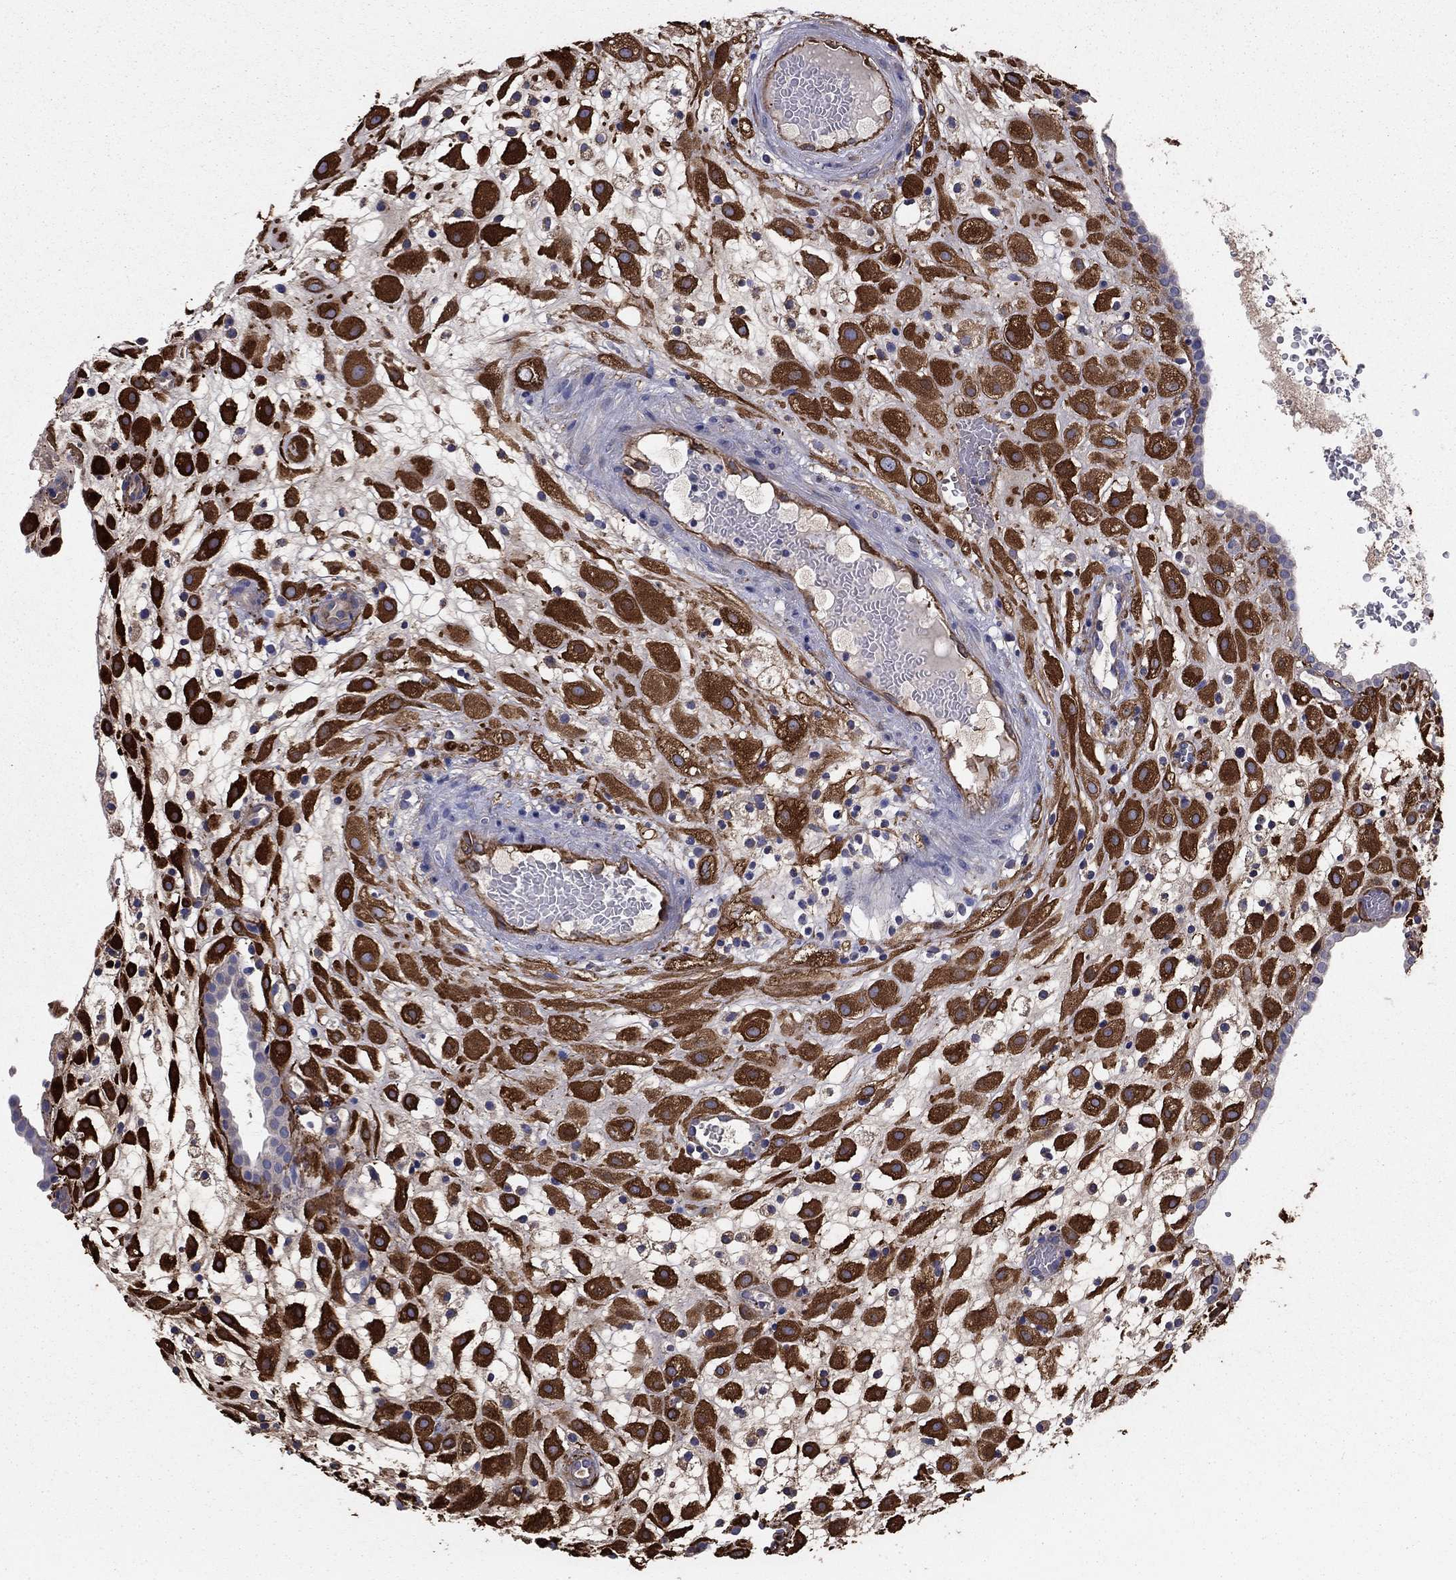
{"staining": {"intensity": "strong", "quantity": ">75%", "location": "cytoplasmic/membranous"}, "tissue": "placenta", "cell_type": "Decidual cells", "image_type": "normal", "snomed": [{"axis": "morphology", "description": "Normal tissue, NOS"}, {"axis": "topography", "description": "Placenta"}], "caption": "Immunohistochemical staining of benign human placenta shows >75% levels of strong cytoplasmic/membranous protein positivity in about >75% of decidual cells.", "gene": "EMP2", "patient": {"sex": "female", "age": 24}}